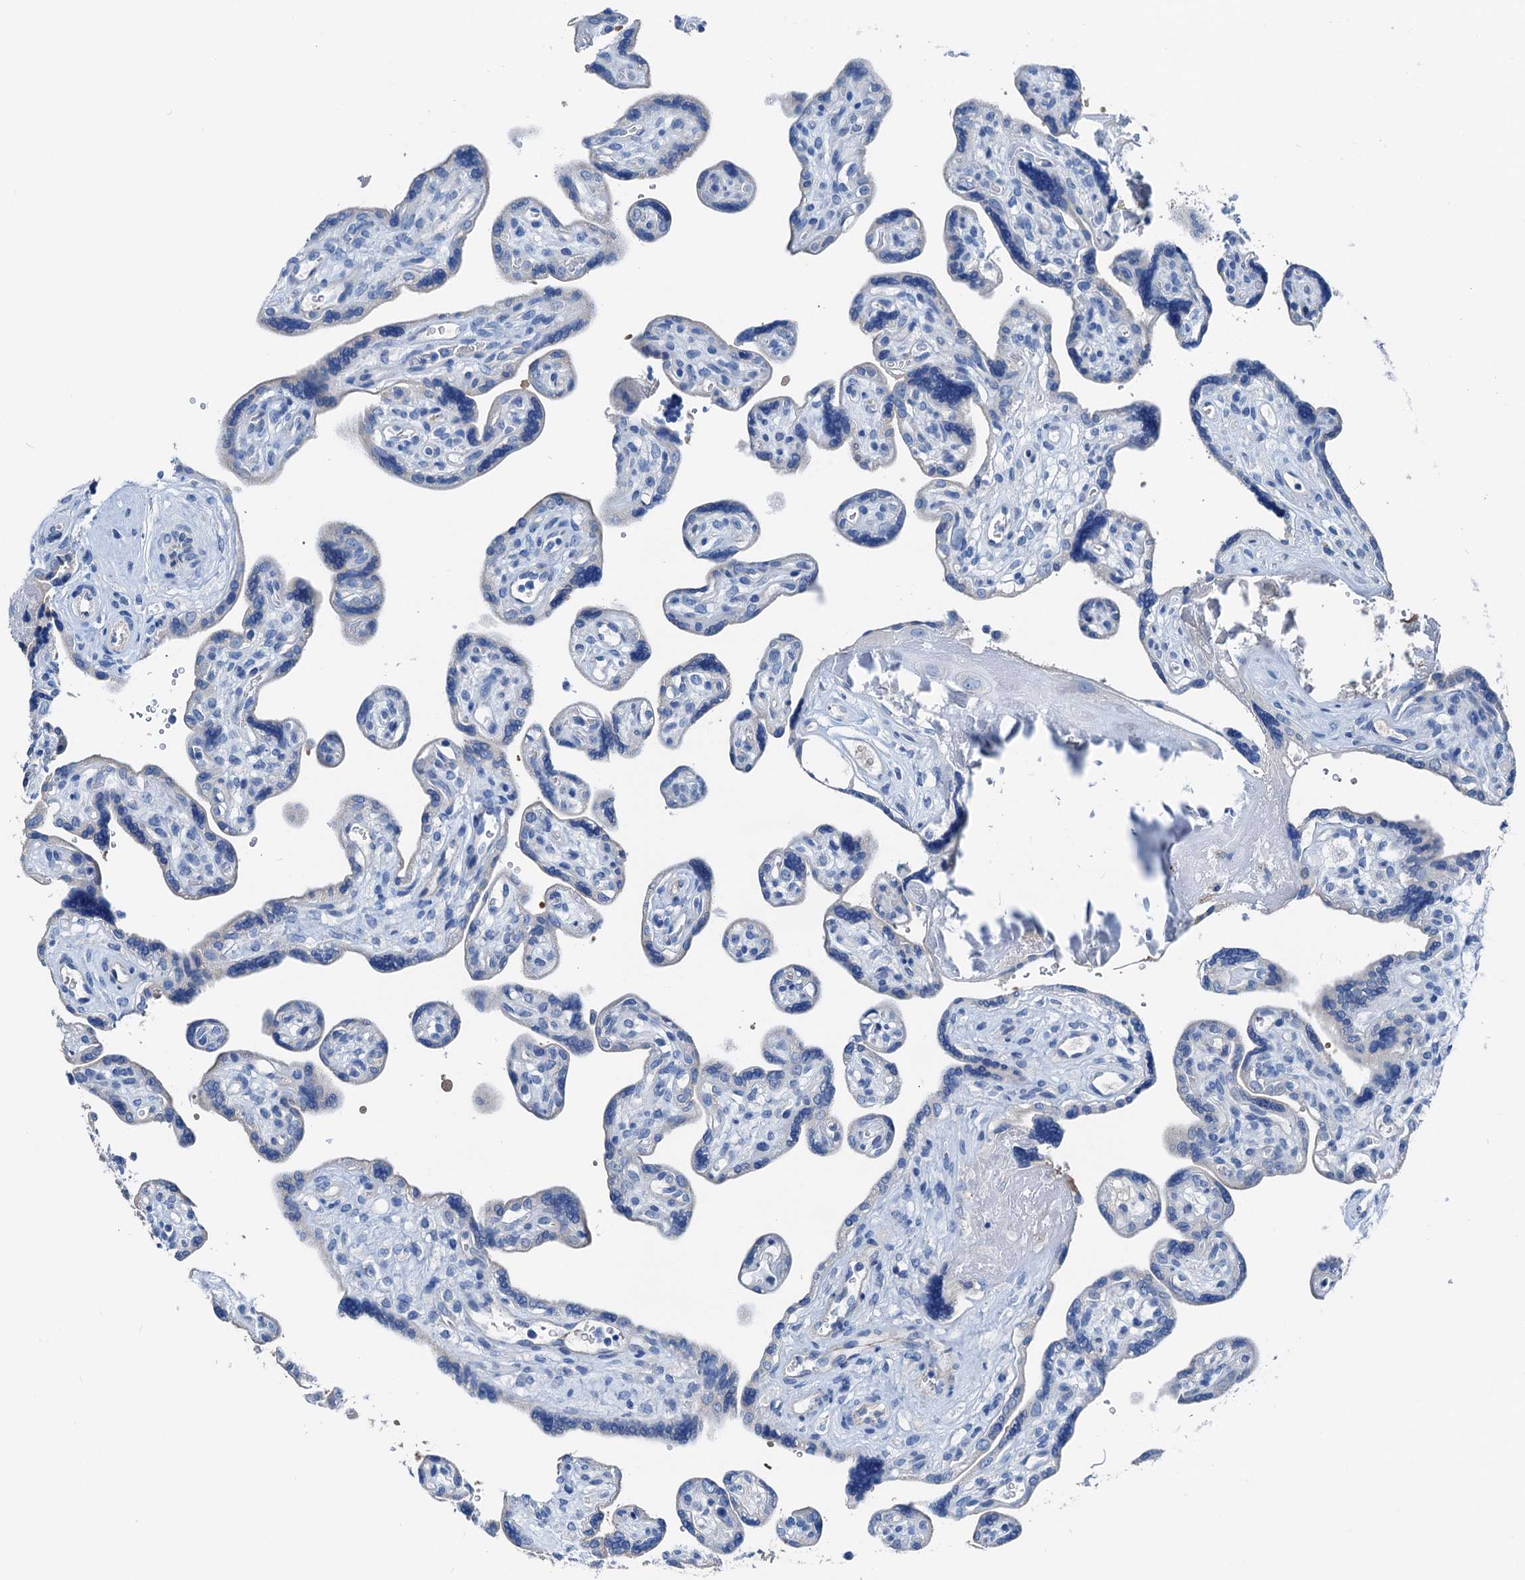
{"staining": {"intensity": "negative", "quantity": "none", "location": "none"}, "tissue": "placenta", "cell_type": "Trophoblastic cells", "image_type": "normal", "snomed": [{"axis": "morphology", "description": "Normal tissue, NOS"}, {"axis": "topography", "description": "Placenta"}], "caption": "Placenta was stained to show a protein in brown. There is no significant staining in trophoblastic cells. (DAB (3,3'-diaminobenzidine) immunohistochemistry with hematoxylin counter stain).", "gene": "C1QTNF4", "patient": {"sex": "female", "age": 39}}